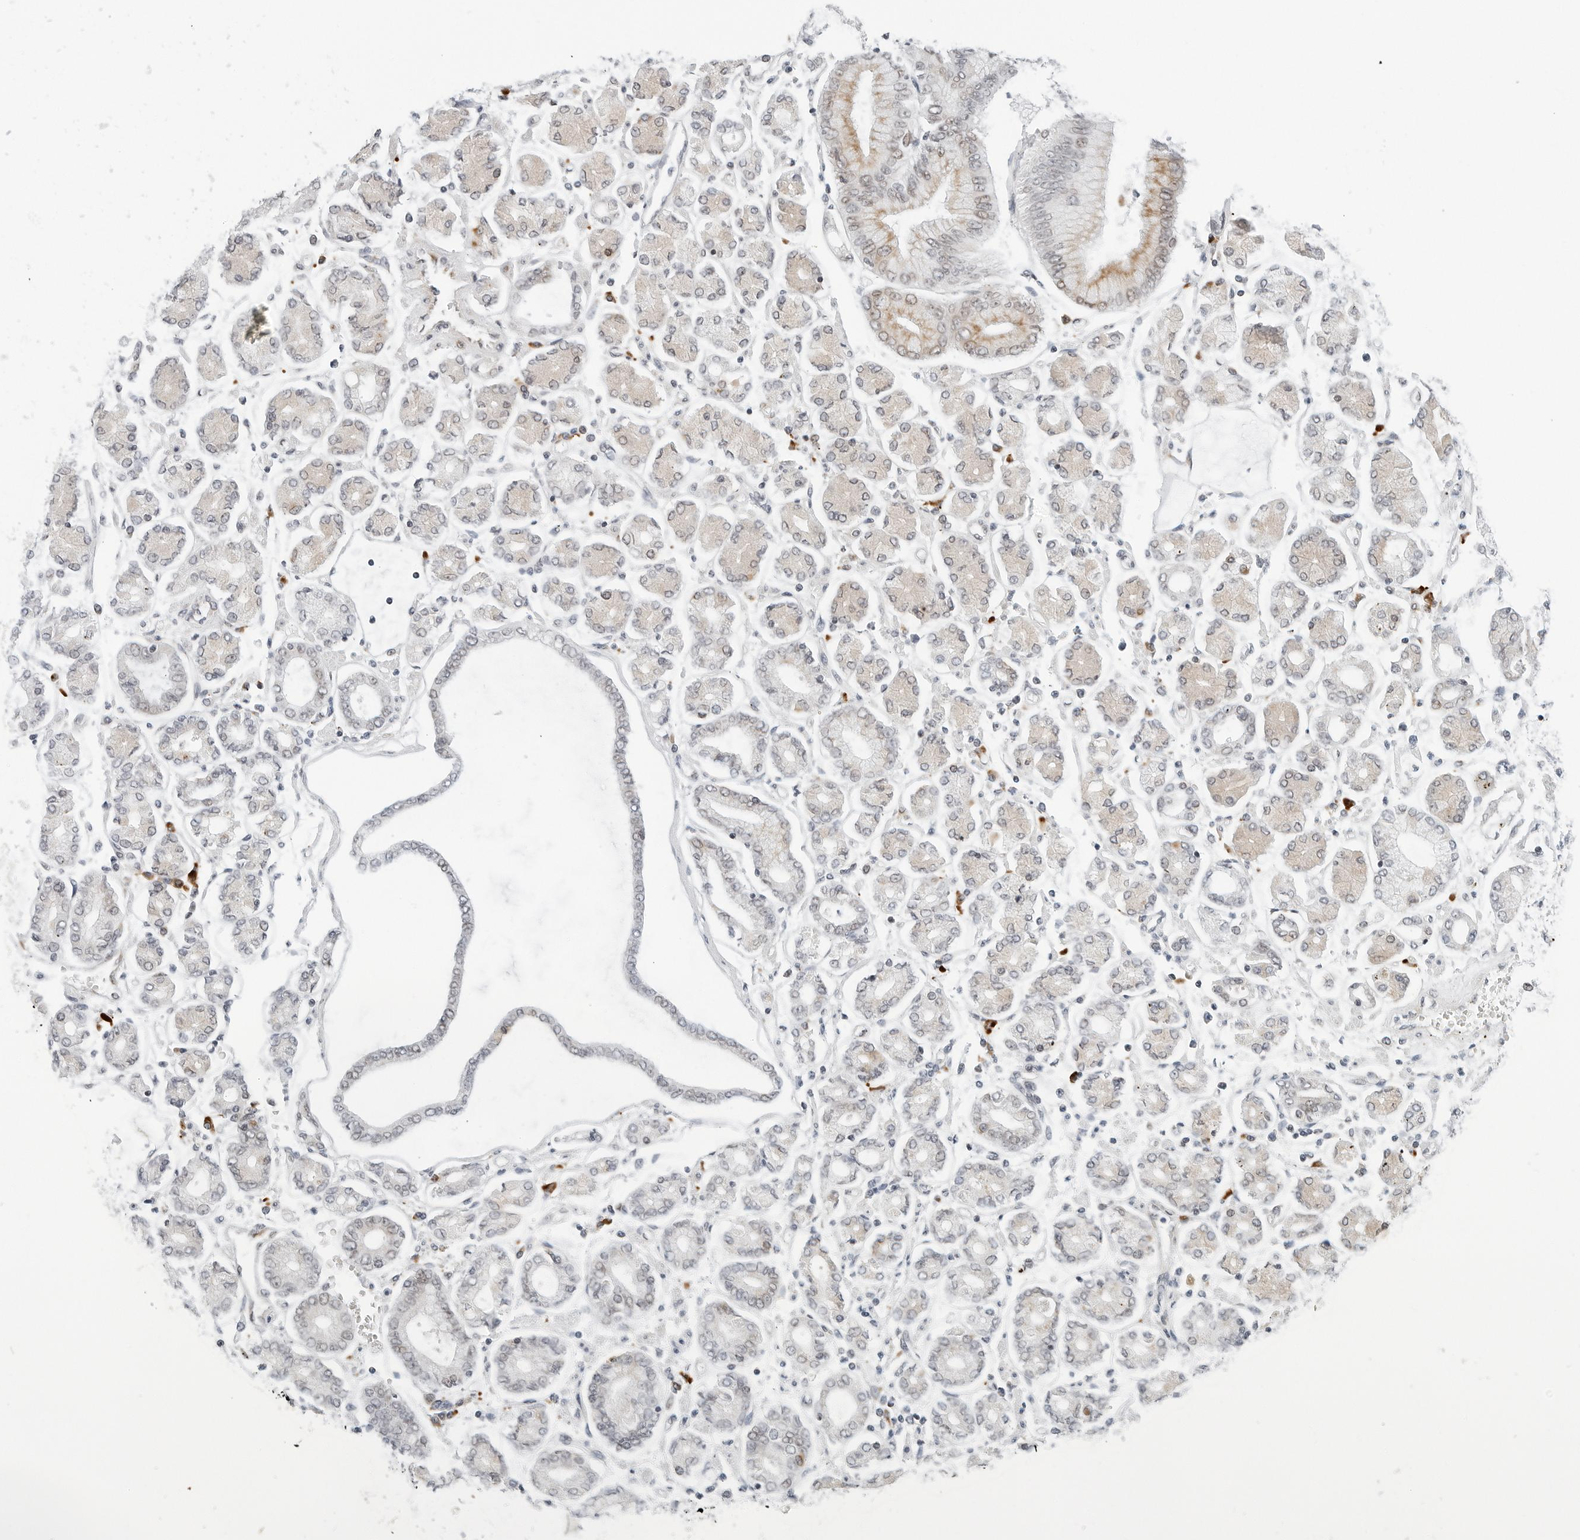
{"staining": {"intensity": "negative", "quantity": "none", "location": "none"}, "tissue": "stomach cancer", "cell_type": "Tumor cells", "image_type": "cancer", "snomed": [{"axis": "morphology", "description": "Adenocarcinoma, NOS"}, {"axis": "topography", "description": "Stomach"}], "caption": "Immunohistochemistry micrograph of human stomach adenocarcinoma stained for a protein (brown), which demonstrates no positivity in tumor cells.", "gene": "PARP10", "patient": {"sex": "male", "age": 76}}